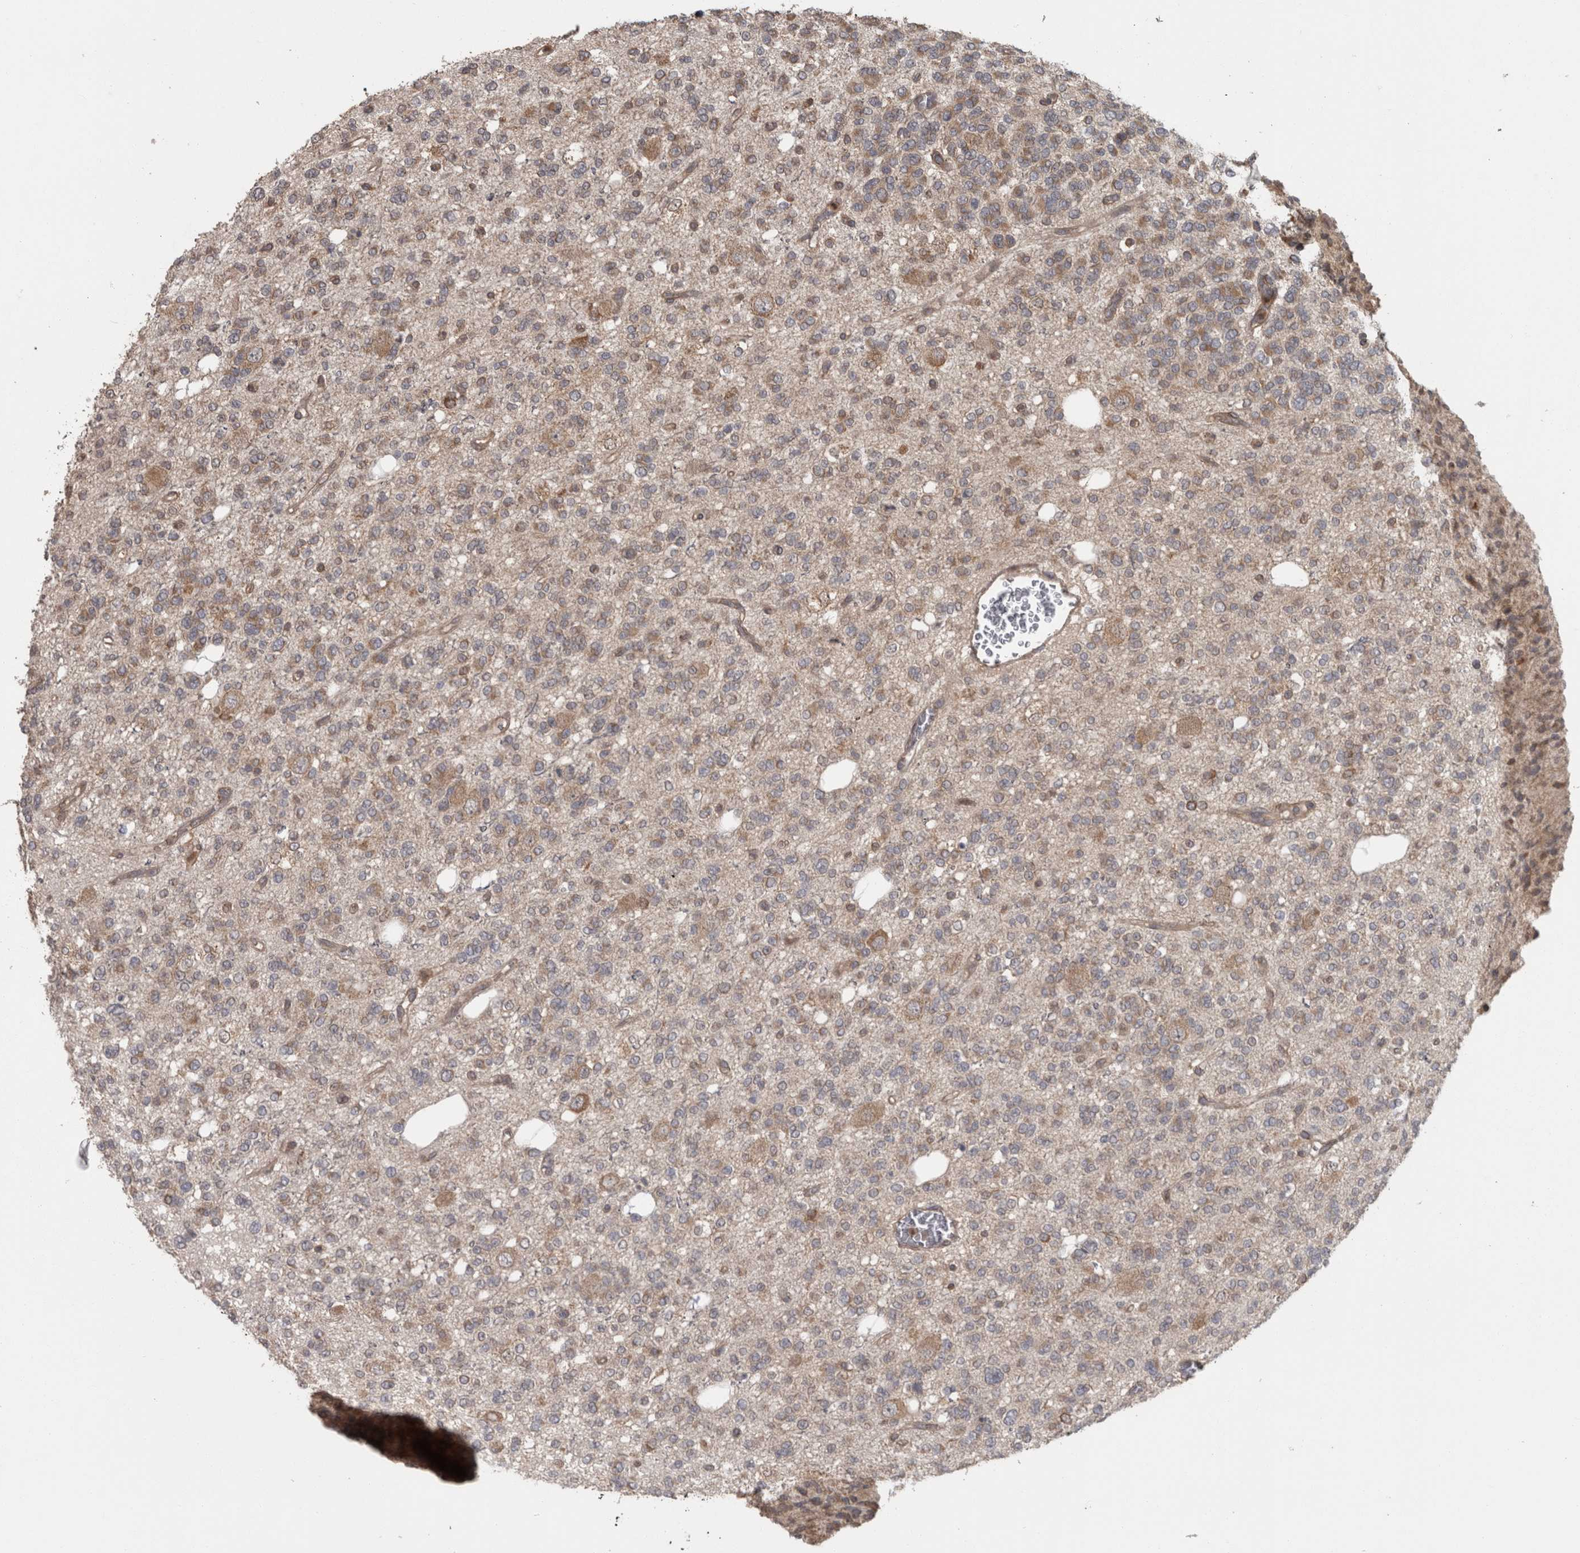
{"staining": {"intensity": "weak", "quantity": "25%-75%", "location": "cytoplasmic/membranous"}, "tissue": "glioma", "cell_type": "Tumor cells", "image_type": "cancer", "snomed": [{"axis": "morphology", "description": "Glioma, malignant, Low grade"}, {"axis": "topography", "description": "Brain"}], "caption": "Immunohistochemical staining of human malignant glioma (low-grade) shows weak cytoplasmic/membranous protein staining in about 25%-75% of tumor cells. Ihc stains the protein of interest in brown and the nuclei are stained blue.", "gene": "MICU3", "patient": {"sex": "male", "age": 38}}